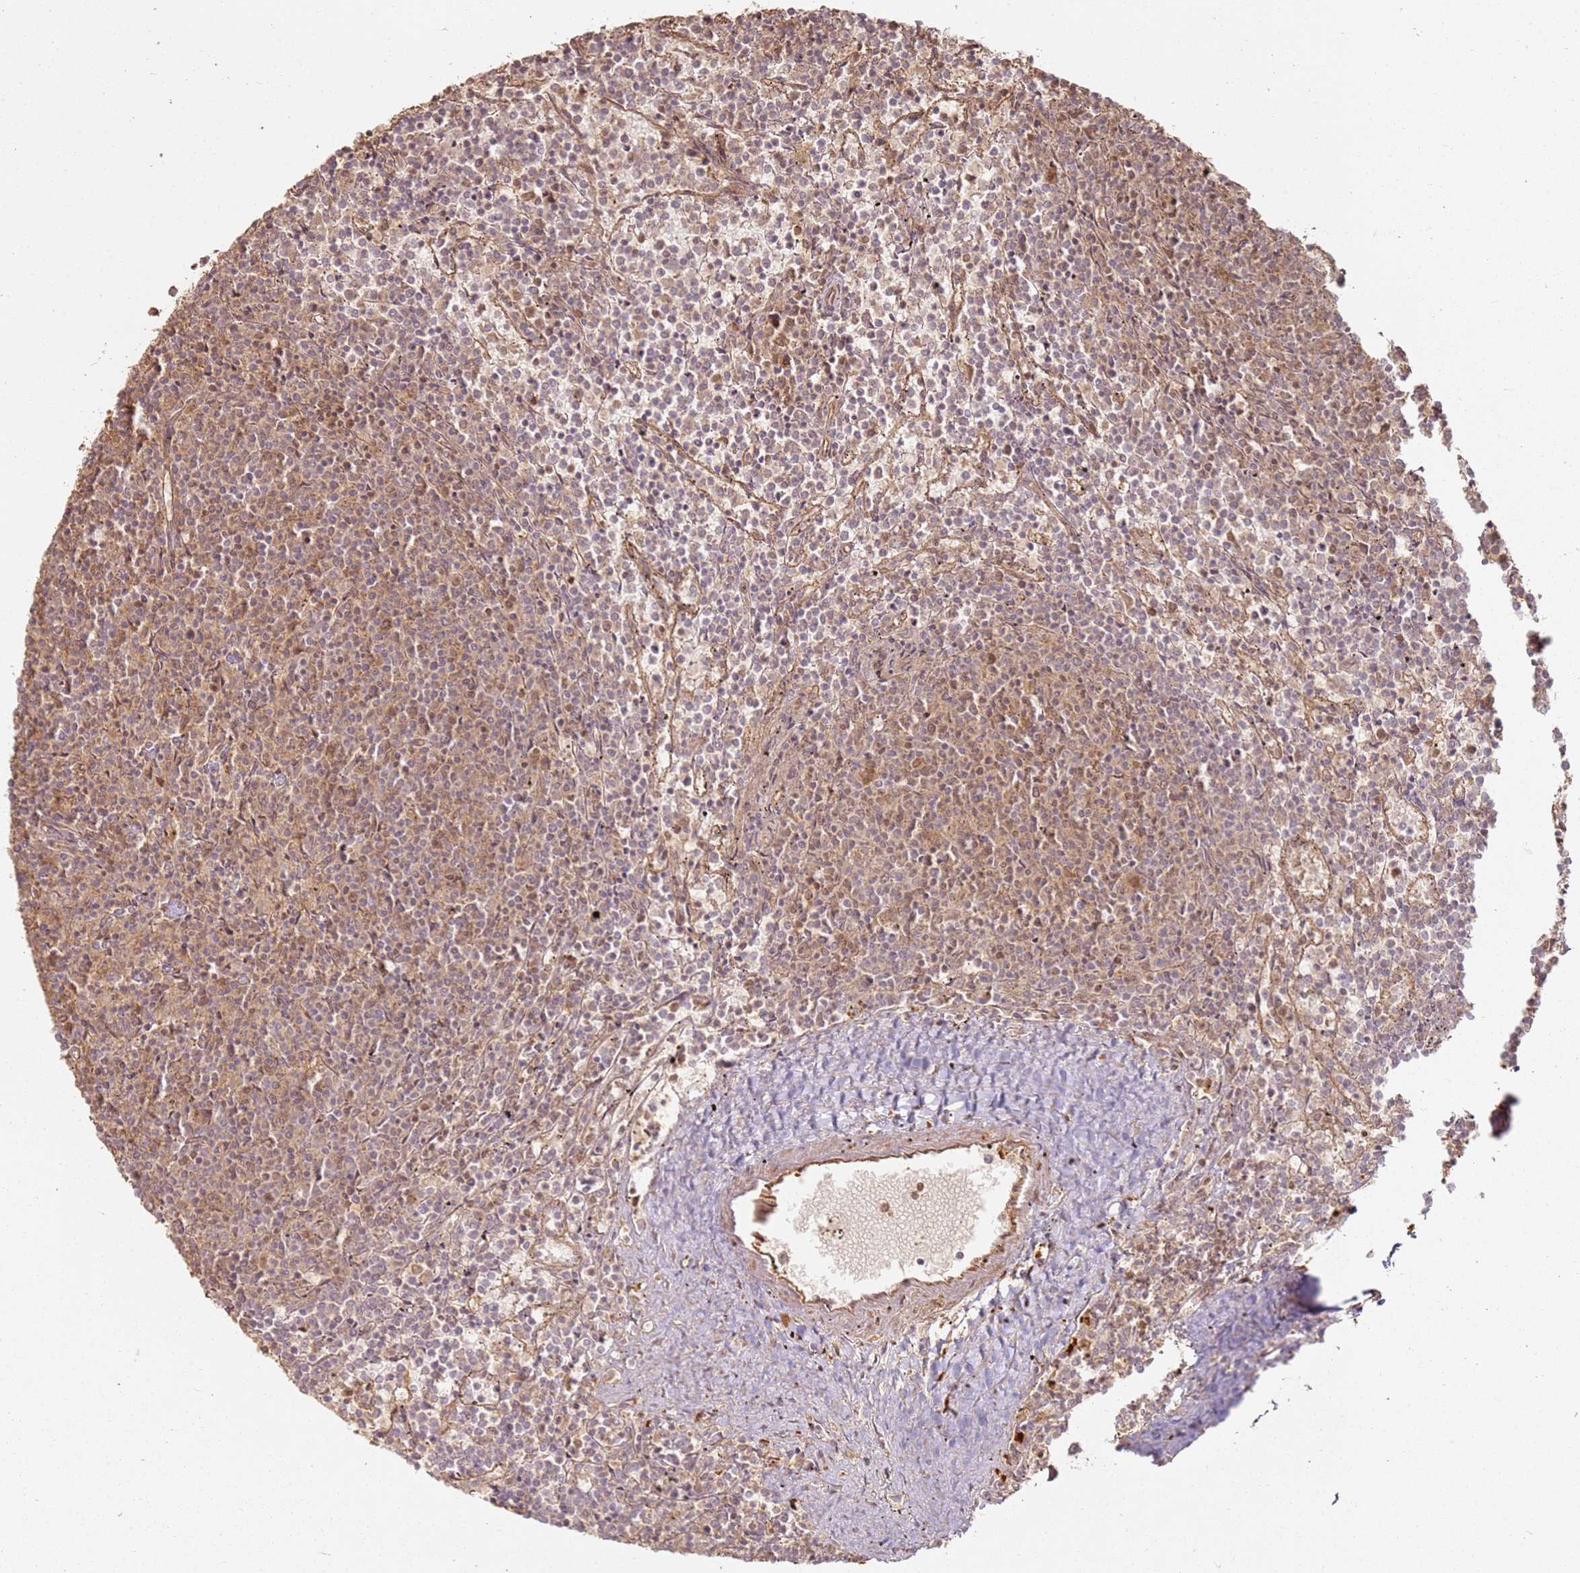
{"staining": {"intensity": "weak", "quantity": "25%-75%", "location": "cytoplasmic/membranous"}, "tissue": "lymphoma", "cell_type": "Tumor cells", "image_type": "cancer", "snomed": [{"axis": "morphology", "description": "Malignant lymphoma, non-Hodgkin's type, Low grade"}, {"axis": "topography", "description": "Spleen"}], "caption": "This photomicrograph demonstrates immunohistochemistry staining of low-grade malignant lymphoma, non-Hodgkin's type, with low weak cytoplasmic/membranous staining in approximately 25%-75% of tumor cells.", "gene": "ZNF776", "patient": {"sex": "female", "age": 50}}